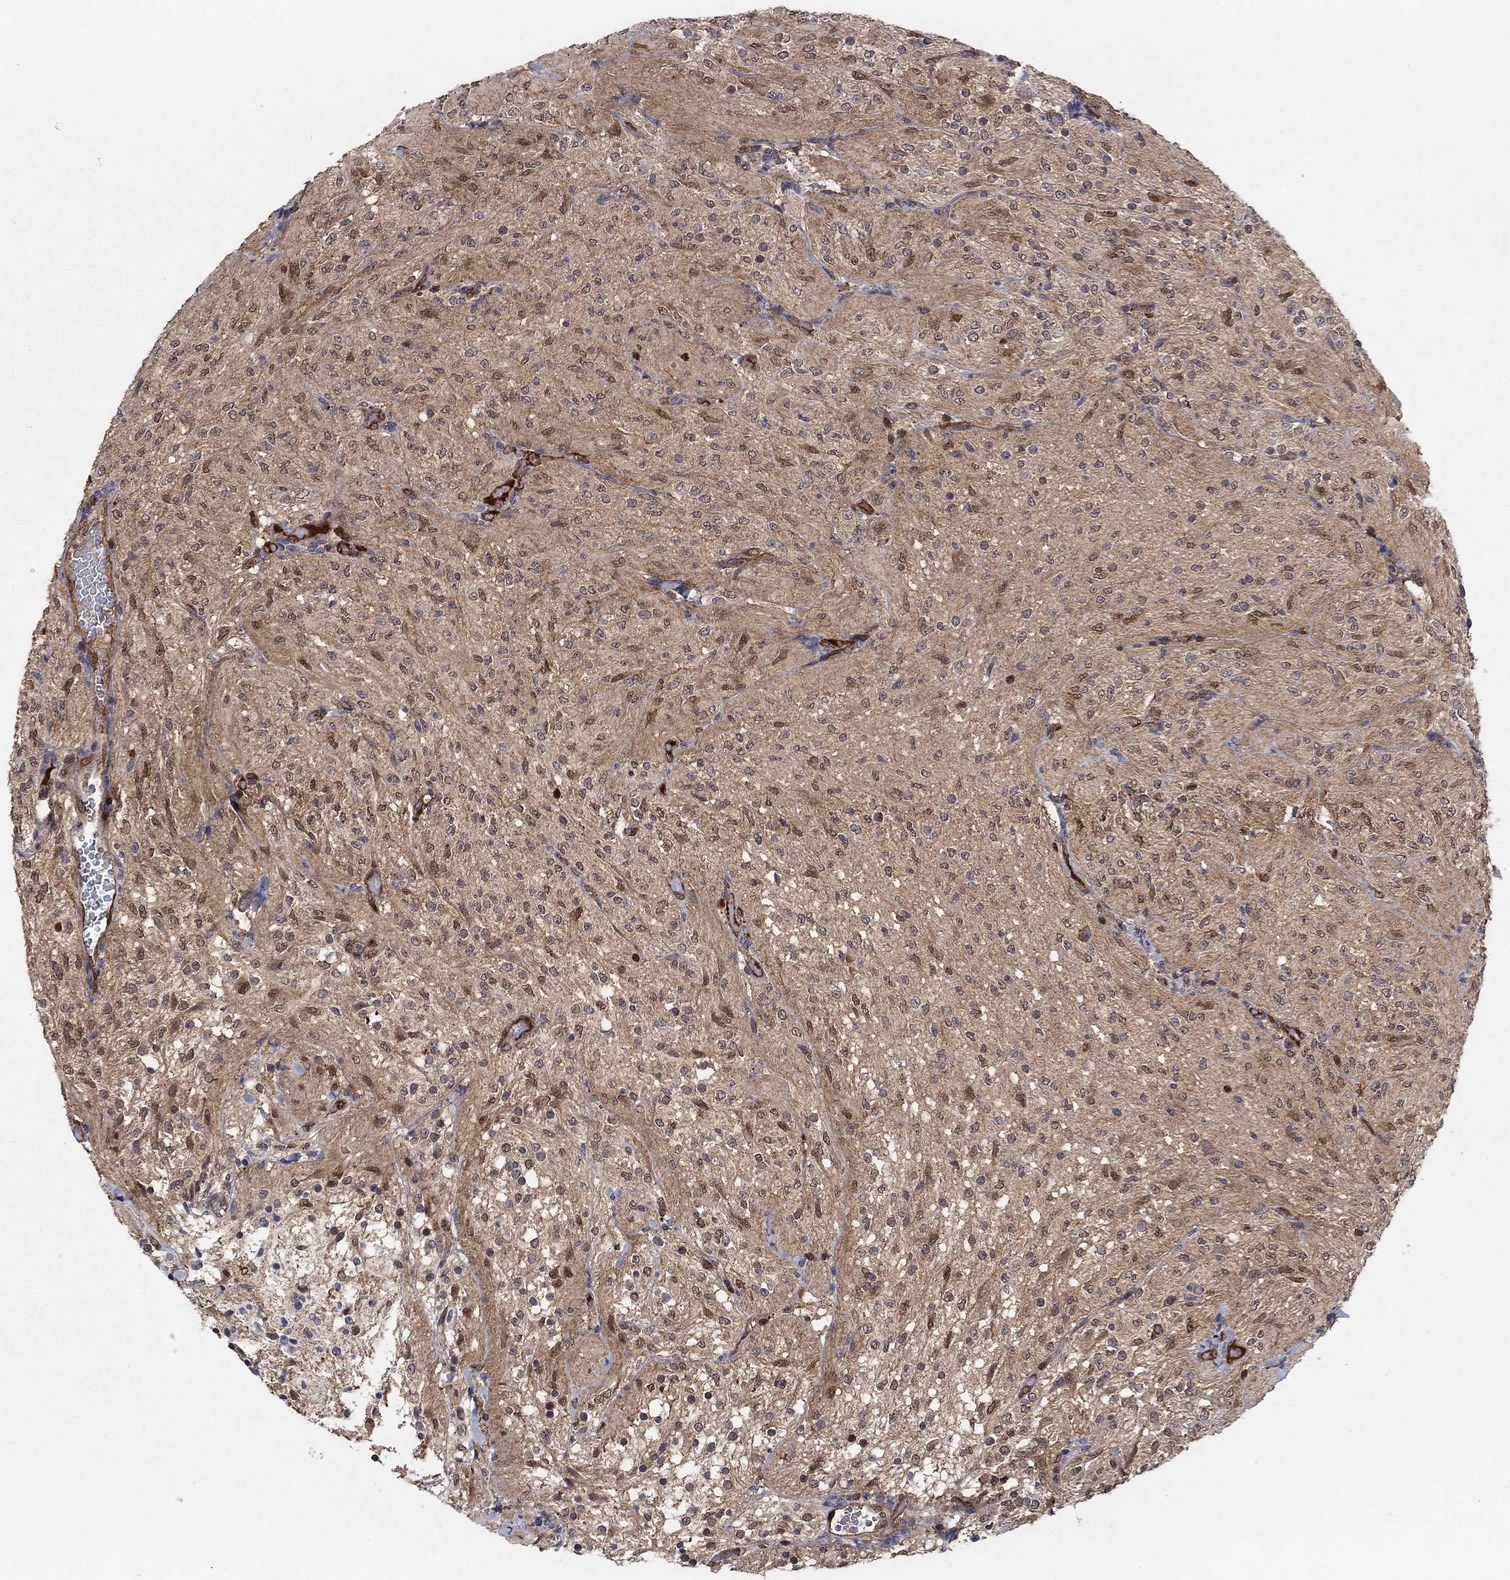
{"staining": {"intensity": "weak", "quantity": "<25%", "location": "nuclear"}, "tissue": "glioma", "cell_type": "Tumor cells", "image_type": "cancer", "snomed": [{"axis": "morphology", "description": "Glioma, malignant, Low grade"}, {"axis": "topography", "description": "Brain"}], "caption": "This is an immunohistochemistry image of human glioma. There is no positivity in tumor cells.", "gene": "AGFG2", "patient": {"sex": "male", "age": 3}}